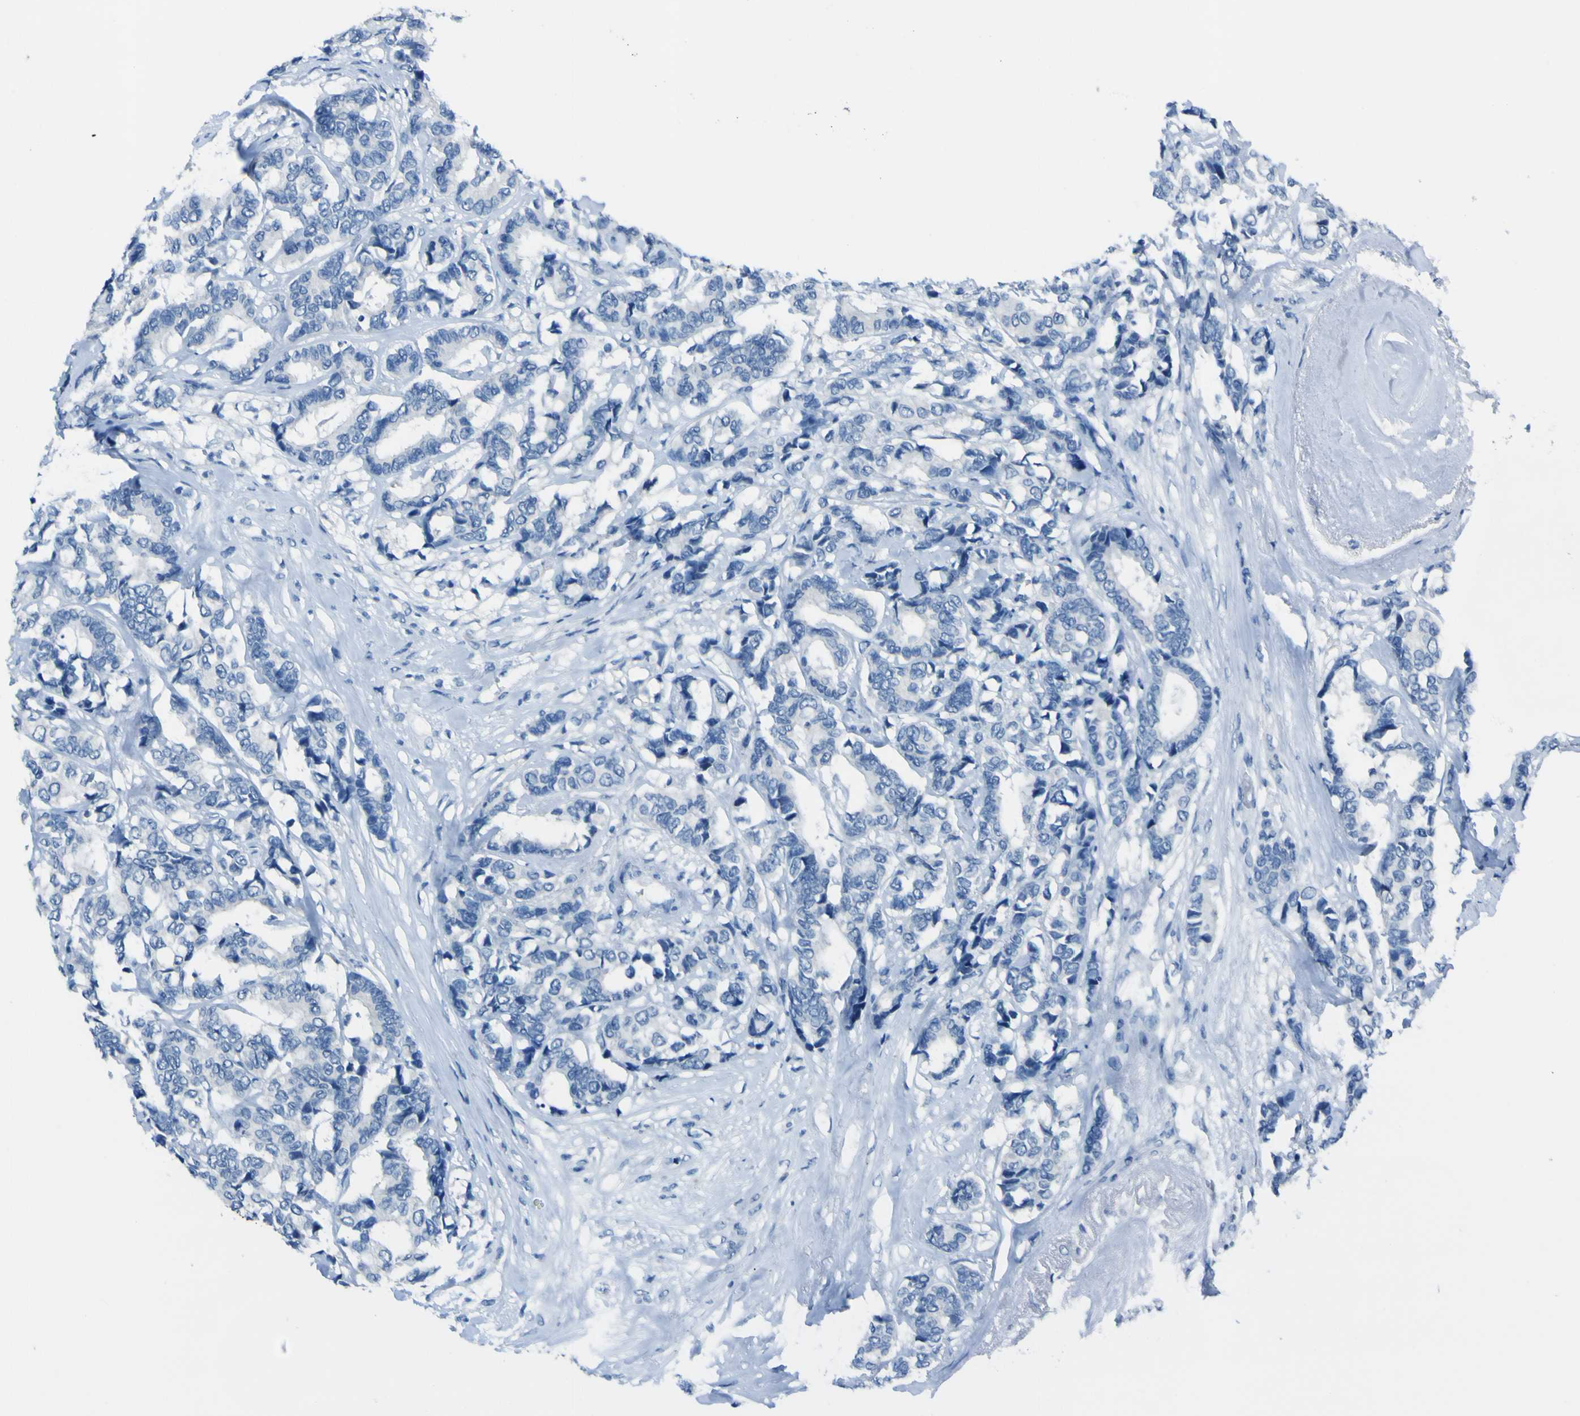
{"staining": {"intensity": "negative", "quantity": "none", "location": "none"}, "tissue": "breast cancer", "cell_type": "Tumor cells", "image_type": "cancer", "snomed": [{"axis": "morphology", "description": "Duct carcinoma"}, {"axis": "topography", "description": "Breast"}], "caption": "This is an IHC image of intraductal carcinoma (breast). There is no positivity in tumor cells.", "gene": "PHKG1", "patient": {"sex": "female", "age": 87}}